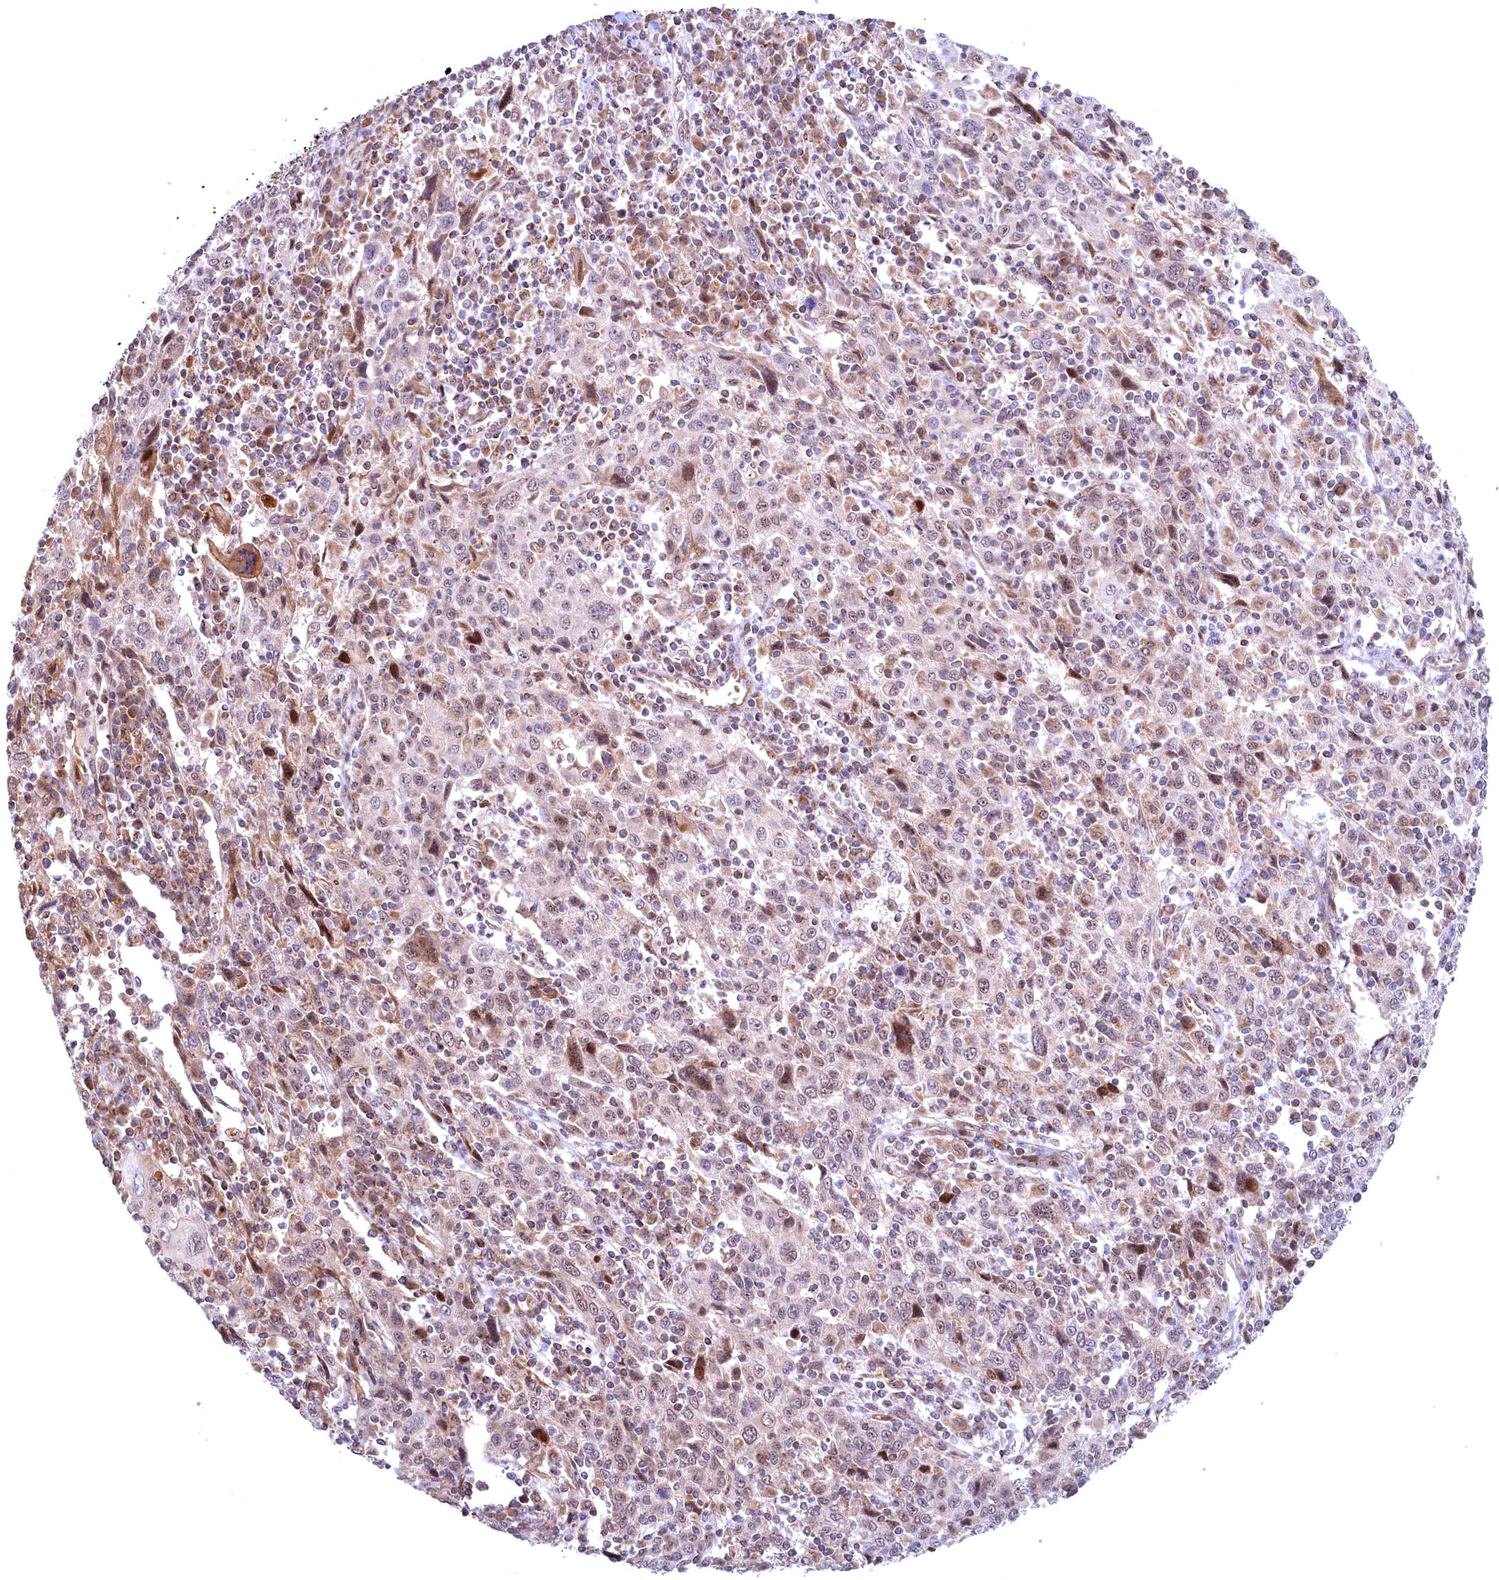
{"staining": {"intensity": "moderate", "quantity": "25%-75%", "location": "nuclear"}, "tissue": "cervical cancer", "cell_type": "Tumor cells", "image_type": "cancer", "snomed": [{"axis": "morphology", "description": "Squamous cell carcinoma, NOS"}, {"axis": "topography", "description": "Cervix"}], "caption": "Human cervical cancer stained with a brown dye exhibits moderate nuclear positive staining in approximately 25%-75% of tumor cells.", "gene": "PLA2G10", "patient": {"sex": "female", "age": 46}}